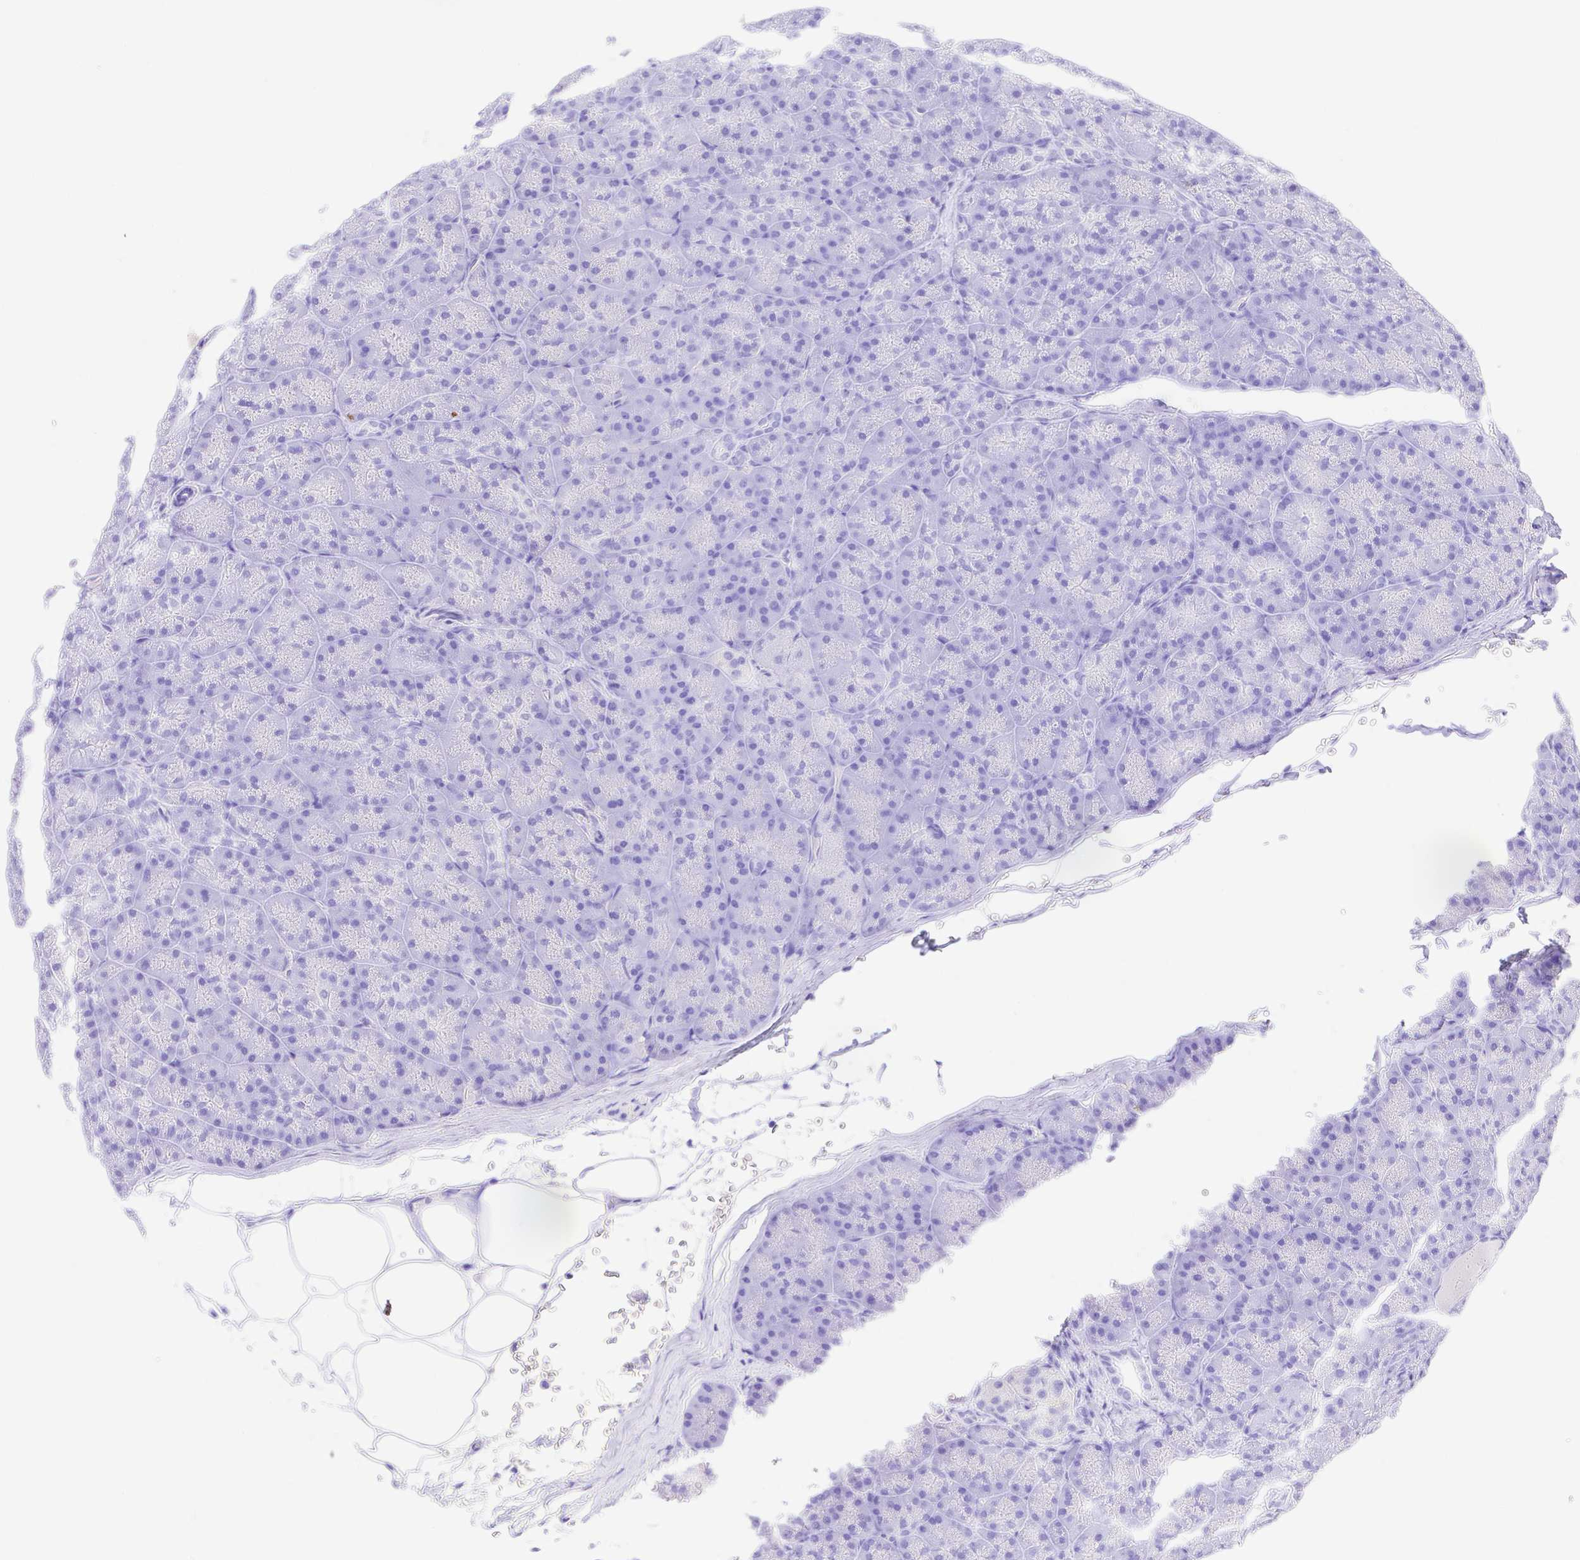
{"staining": {"intensity": "negative", "quantity": "none", "location": "none"}, "tissue": "pancreas", "cell_type": "Exocrine glandular cells", "image_type": "normal", "snomed": [{"axis": "morphology", "description": "Normal tissue, NOS"}, {"axis": "topography", "description": "Pancreas"}], "caption": "Immunohistochemical staining of normal pancreas shows no significant positivity in exocrine glandular cells.", "gene": "SMR3A", "patient": {"sex": "male", "age": 57}}